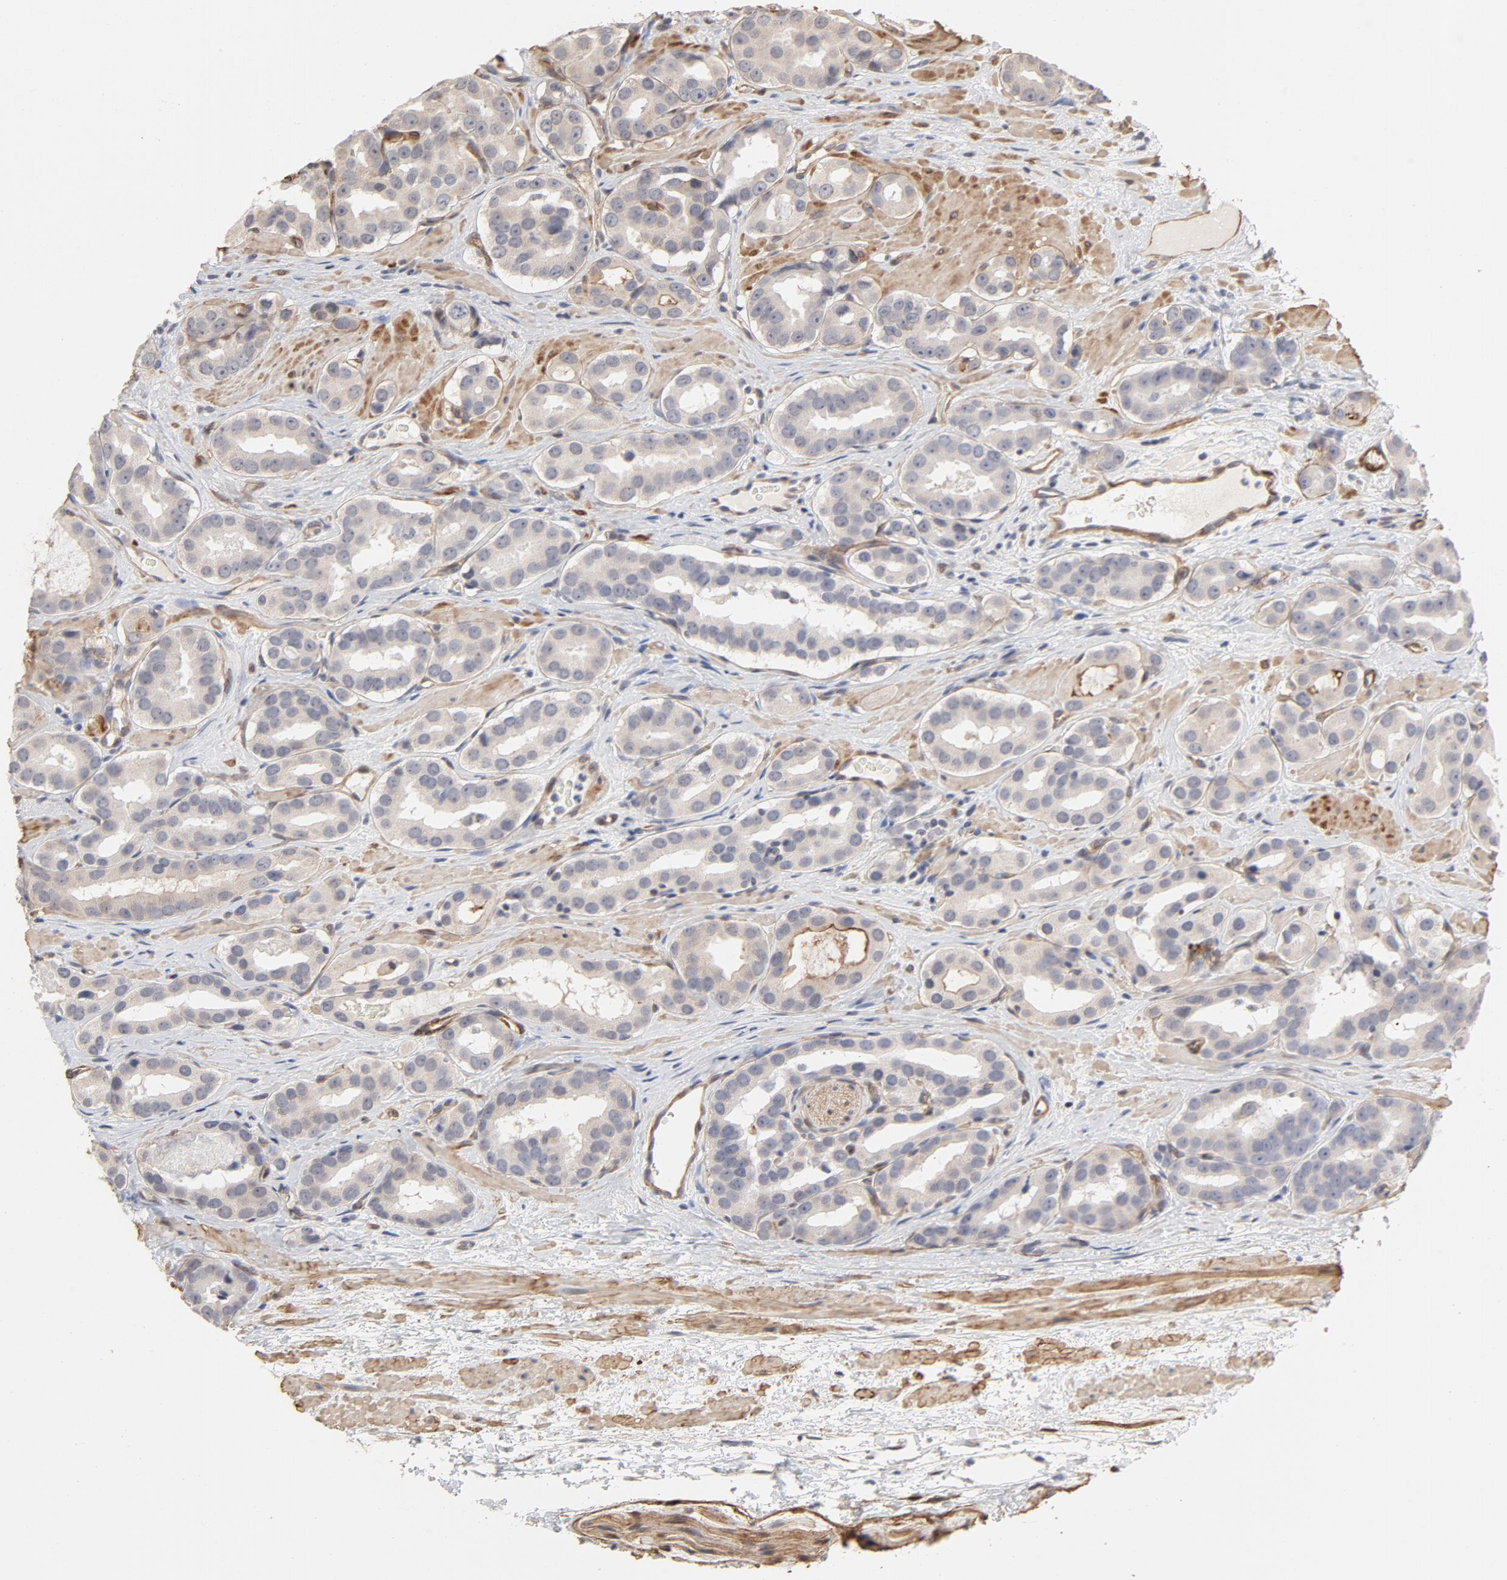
{"staining": {"intensity": "negative", "quantity": "none", "location": "none"}, "tissue": "prostate cancer", "cell_type": "Tumor cells", "image_type": "cancer", "snomed": [{"axis": "morphology", "description": "Adenocarcinoma, Low grade"}, {"axis": "topography", "description": "Prostate"}], "caption": "Prostate cancer (low-grade adenocarcinoma) stained for a protein using immunohistochemistry displays no positivity tumor cells.", "gene": "MAGED4", "patient": {"sex": "male", "age": 59}}